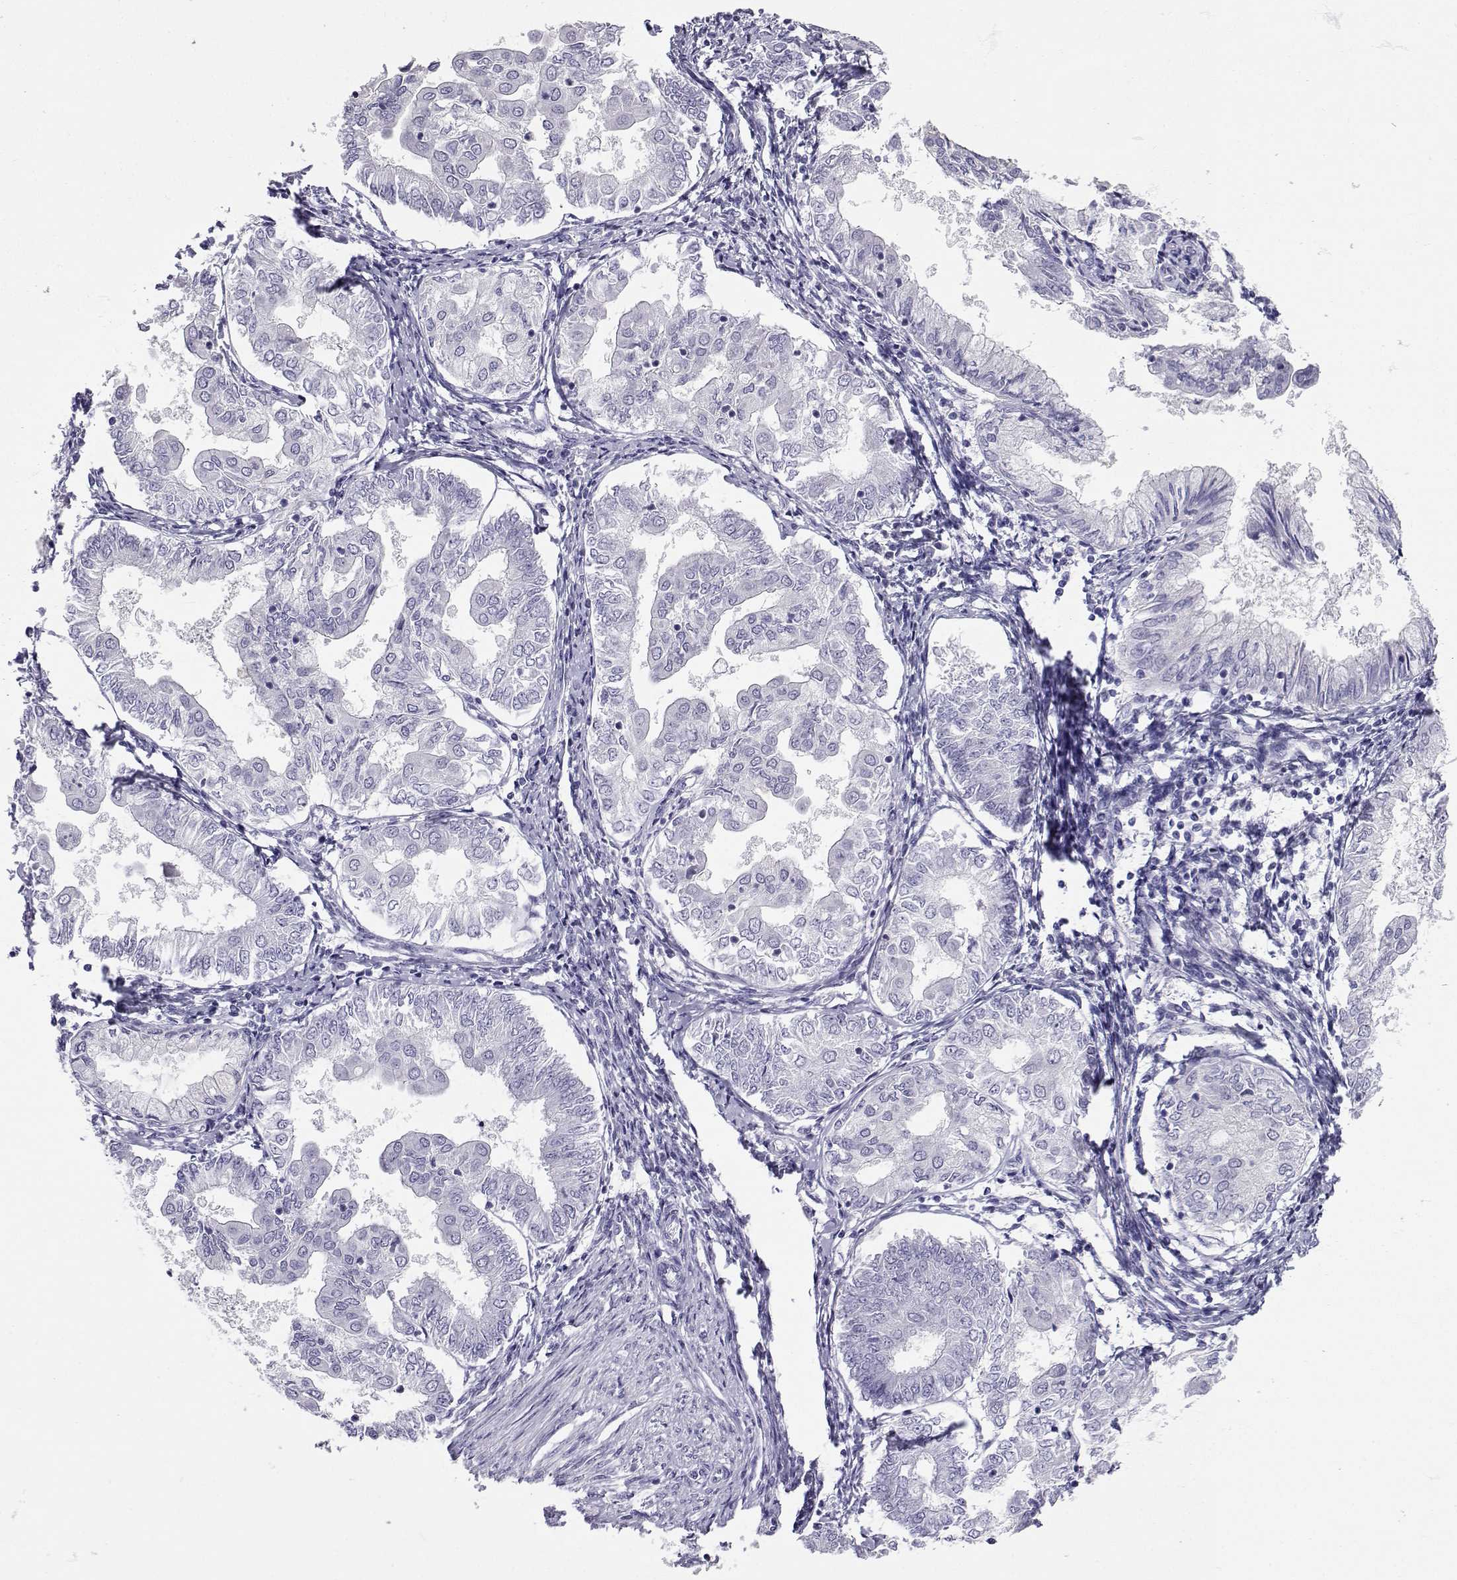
{"staining": {"intensity": "negative", "quantity": "none", "location": "none"}, "tissue": "endometrial cancer", "cell_type": "Tumor cells", "image_type": "cancer", "snomed": [{"axis": "morphology", "description": "Adenocarcinoma, NOS"}, {"axis": "topography", "description": "Endometrium"}], "caption": "High magnification brightfield microscopy of endometrial cancer (adenocarcinoma) stained with DAB (3,3'-diaminobenzidine) (brown) and counterstained with hematoxylin (blue): tumor cells show no significant expression. (DAB (3,3'-diaminobenzidine) immunohistochemistry, high magnification).", "gene": "SLC6A3", "patient": {"sex": "female", "age": 68}}